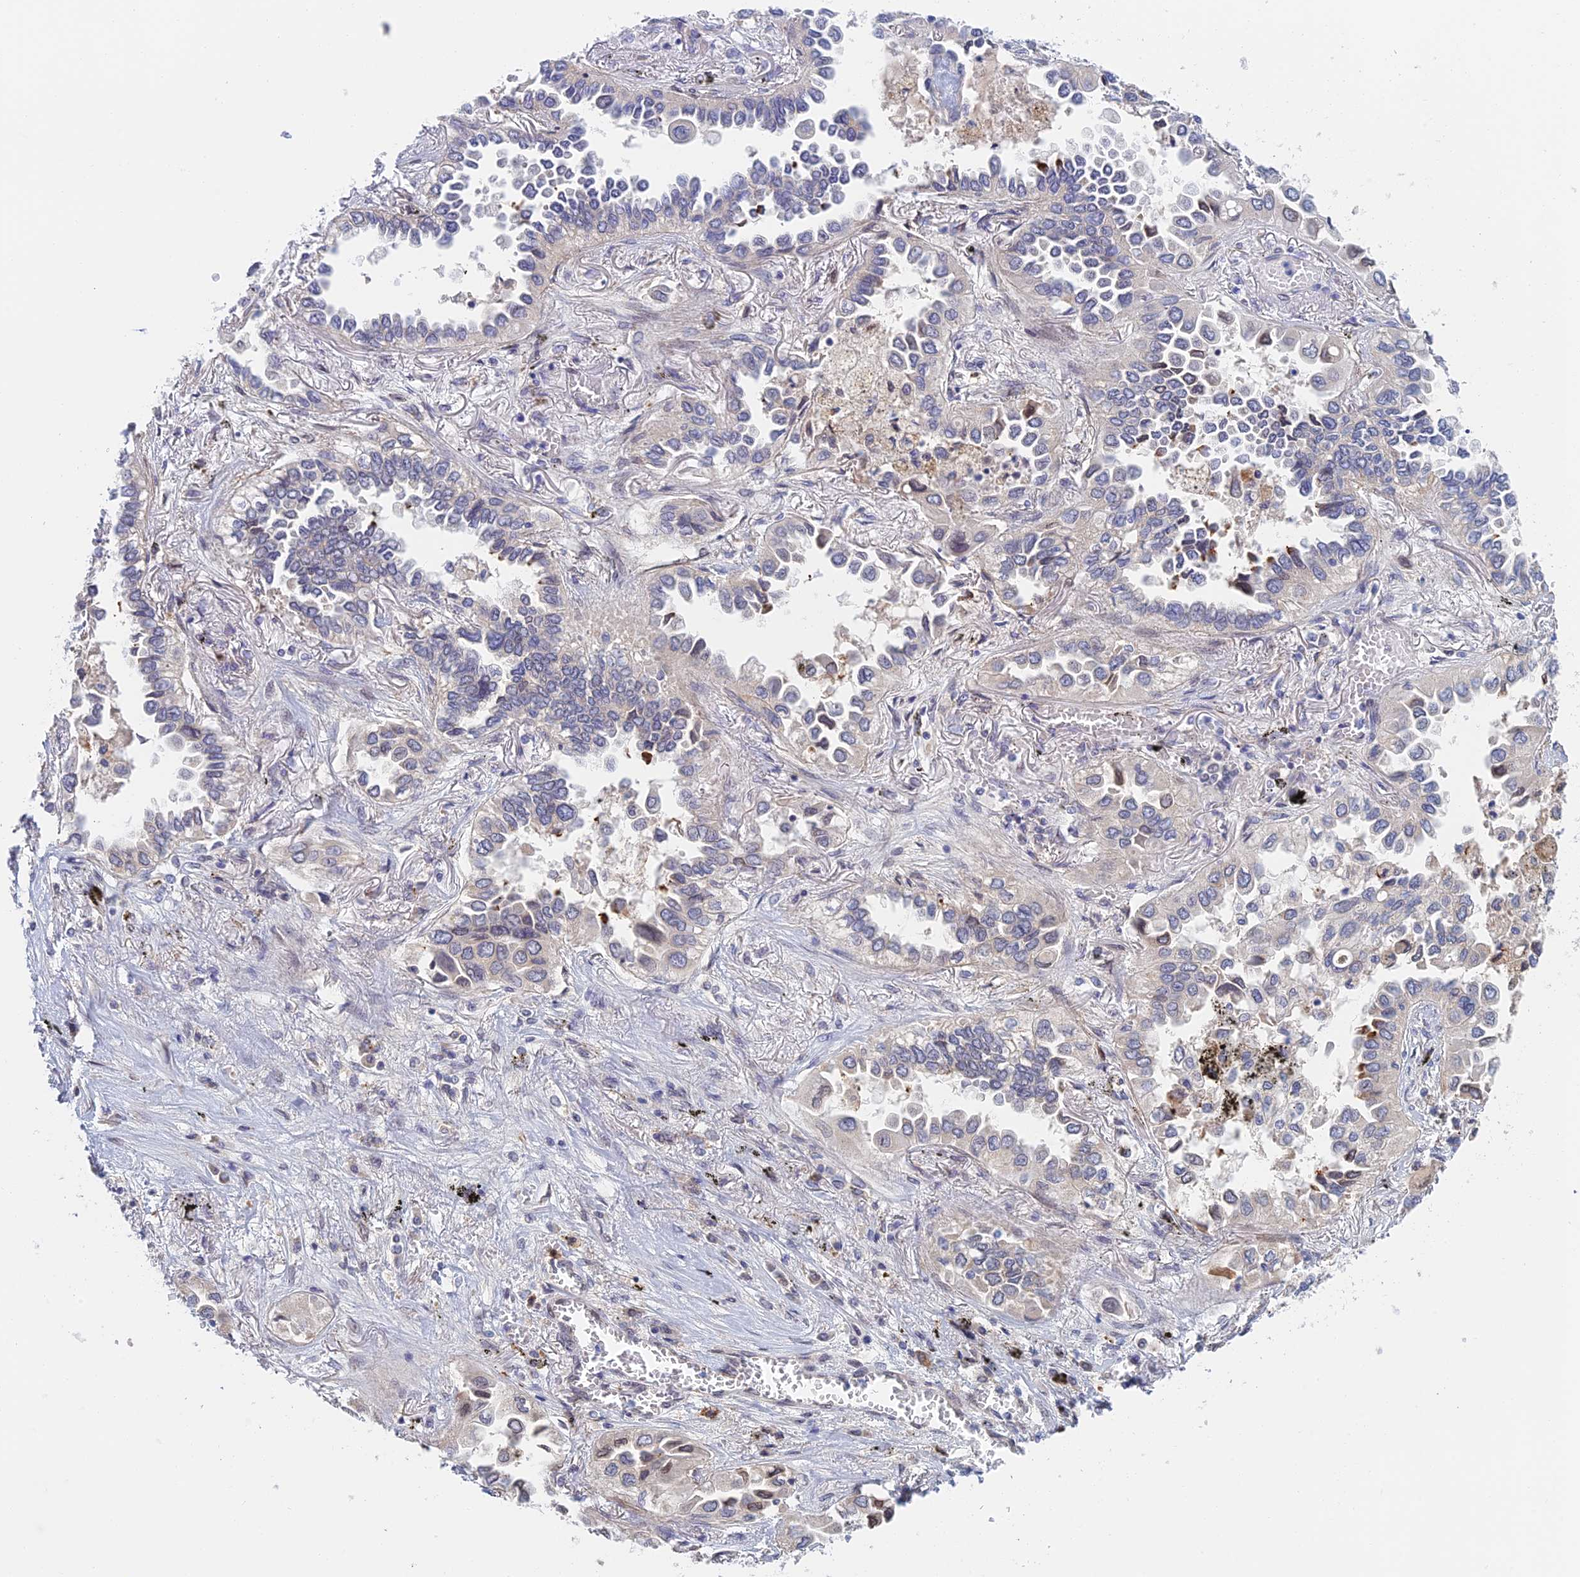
{"staining": {"intensity": "weak", "quantity": "<25%", "location": "nuclear"}, "tissue": "lung cancer", "cell_type": "Tumor cells", "image_type": "cancer", "snomed": [{"axis": "morphology", "description": "Adenocarcinoma, NOS"}, {"axis": "topography", "description": "Lung"}], "caption": "Immunohistochemistry of adenocarcinoma (lung) exhibits no staining in tumor cells.", "gene": "ZUP1", "patient": {"sex": "female", "age": 76}}